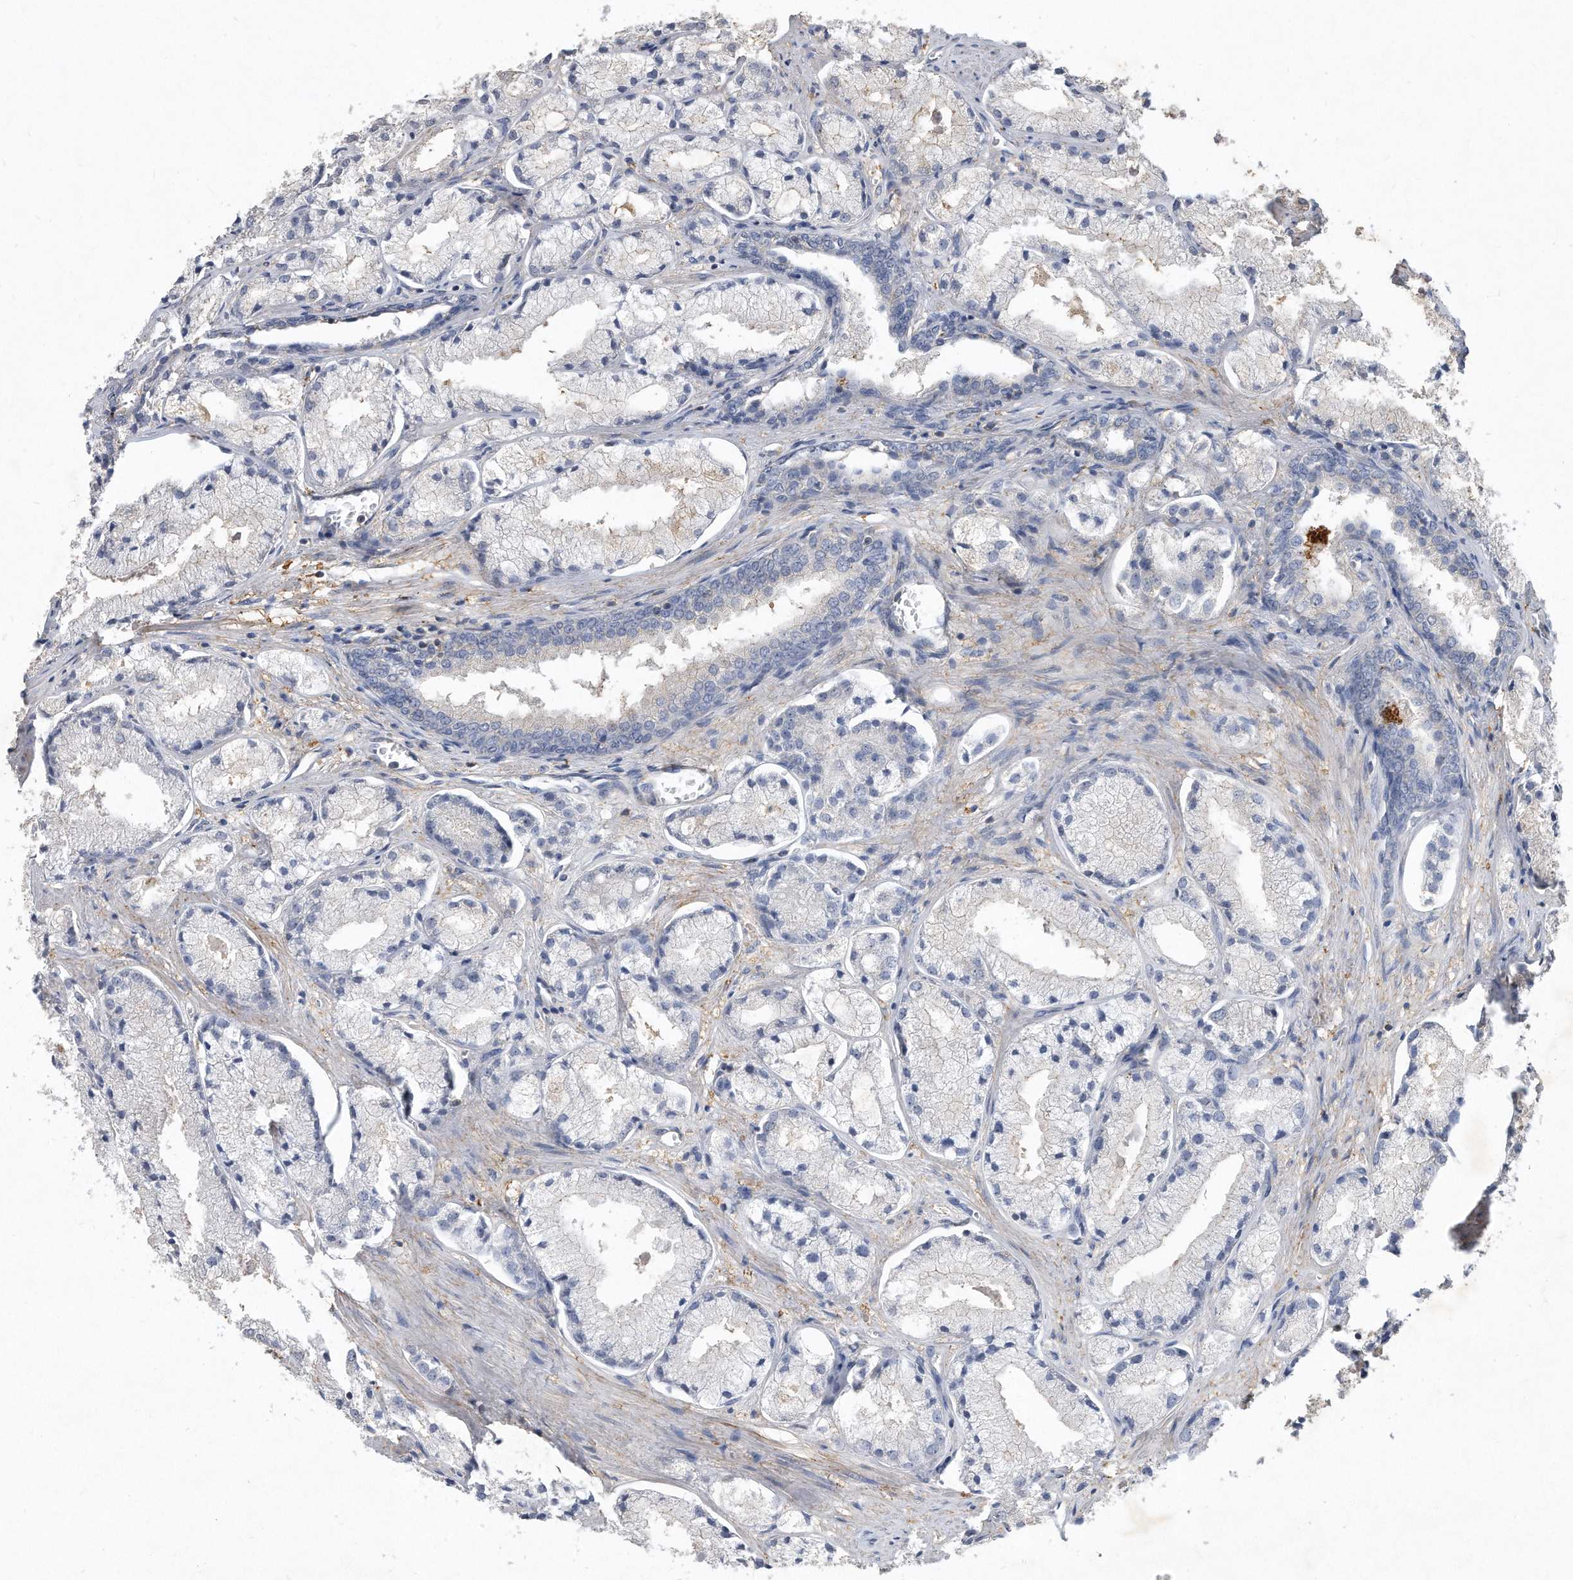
{"staining": {"intensity": "negative", "quantity": "none", "location": "none"}, "tissue": "prostate cancer", "cell_type": "Tumor cells", "image_type": "cancer", "snomed": [{"axis": "morphology", "description": "Adenocarcinoma, High grade"}, {"axis": "topography", "description": "Prostate"}], "caption": "Immunohistochemistry (IHC) of prostate cancer exhibits no positivity in tumor cells. (DAB IHC visualized using brightfield microscopy, high magnification).", "gene": "PGBD2", "patient": {"sex": "male", "age": 50}}